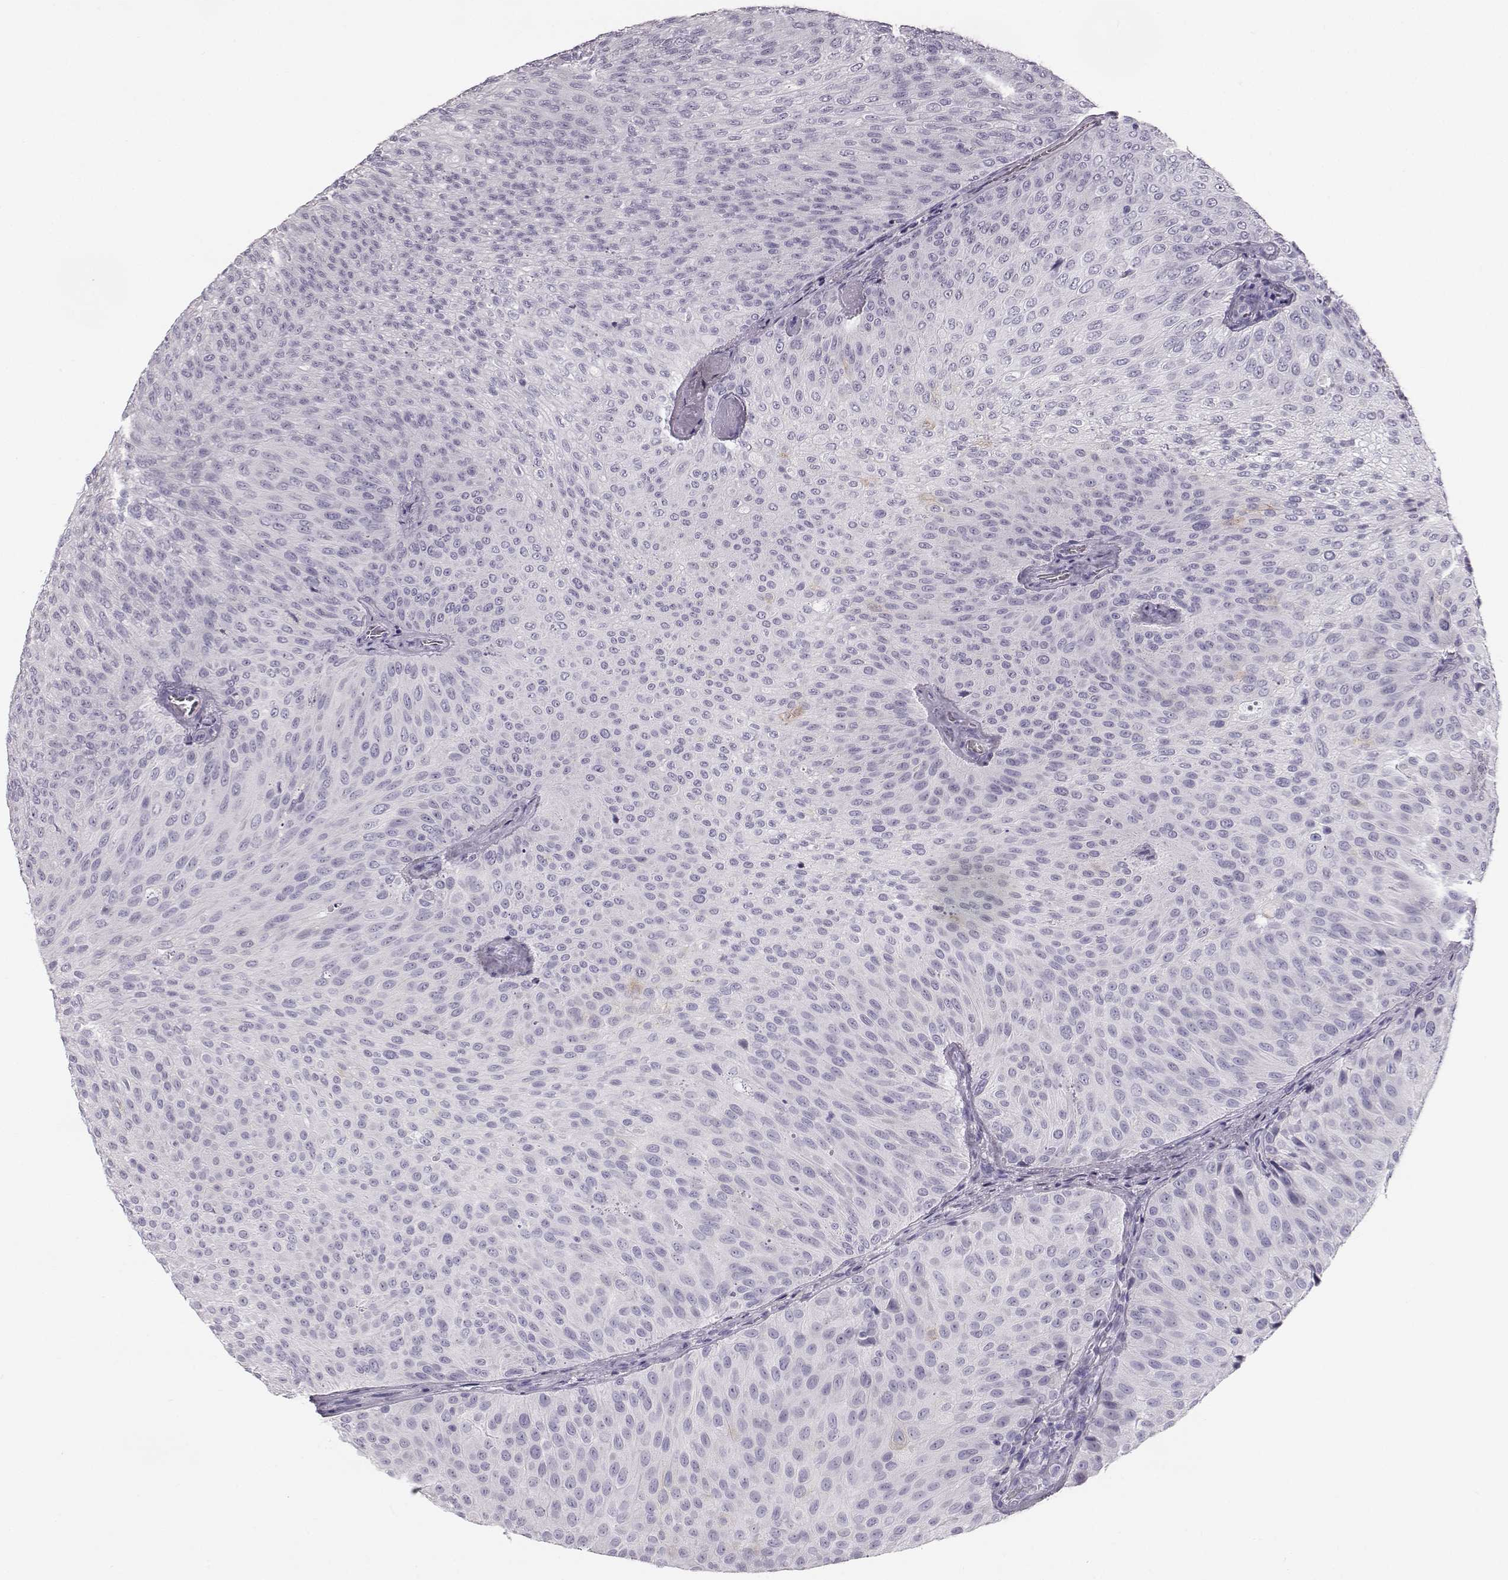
{"staining": {"intensity": "negative", "quantity": "none", "location": "none"}, "tissue": "urothelial cancer", "cell_type": "Tumor cells", "image_type": "cancer", "snomed": [{"axis": "morphology", "description": "Urothelial carcinoma, Low grade"}, {"axis": "topography", "description": "Urinary bladder"}], "caption": "The photomicrograph displays no significant expression in tumor cells of urothelial carcinoma (low-grade).", "gene": "NPTXR", "patient": {"sex": "male", "age": 78}}